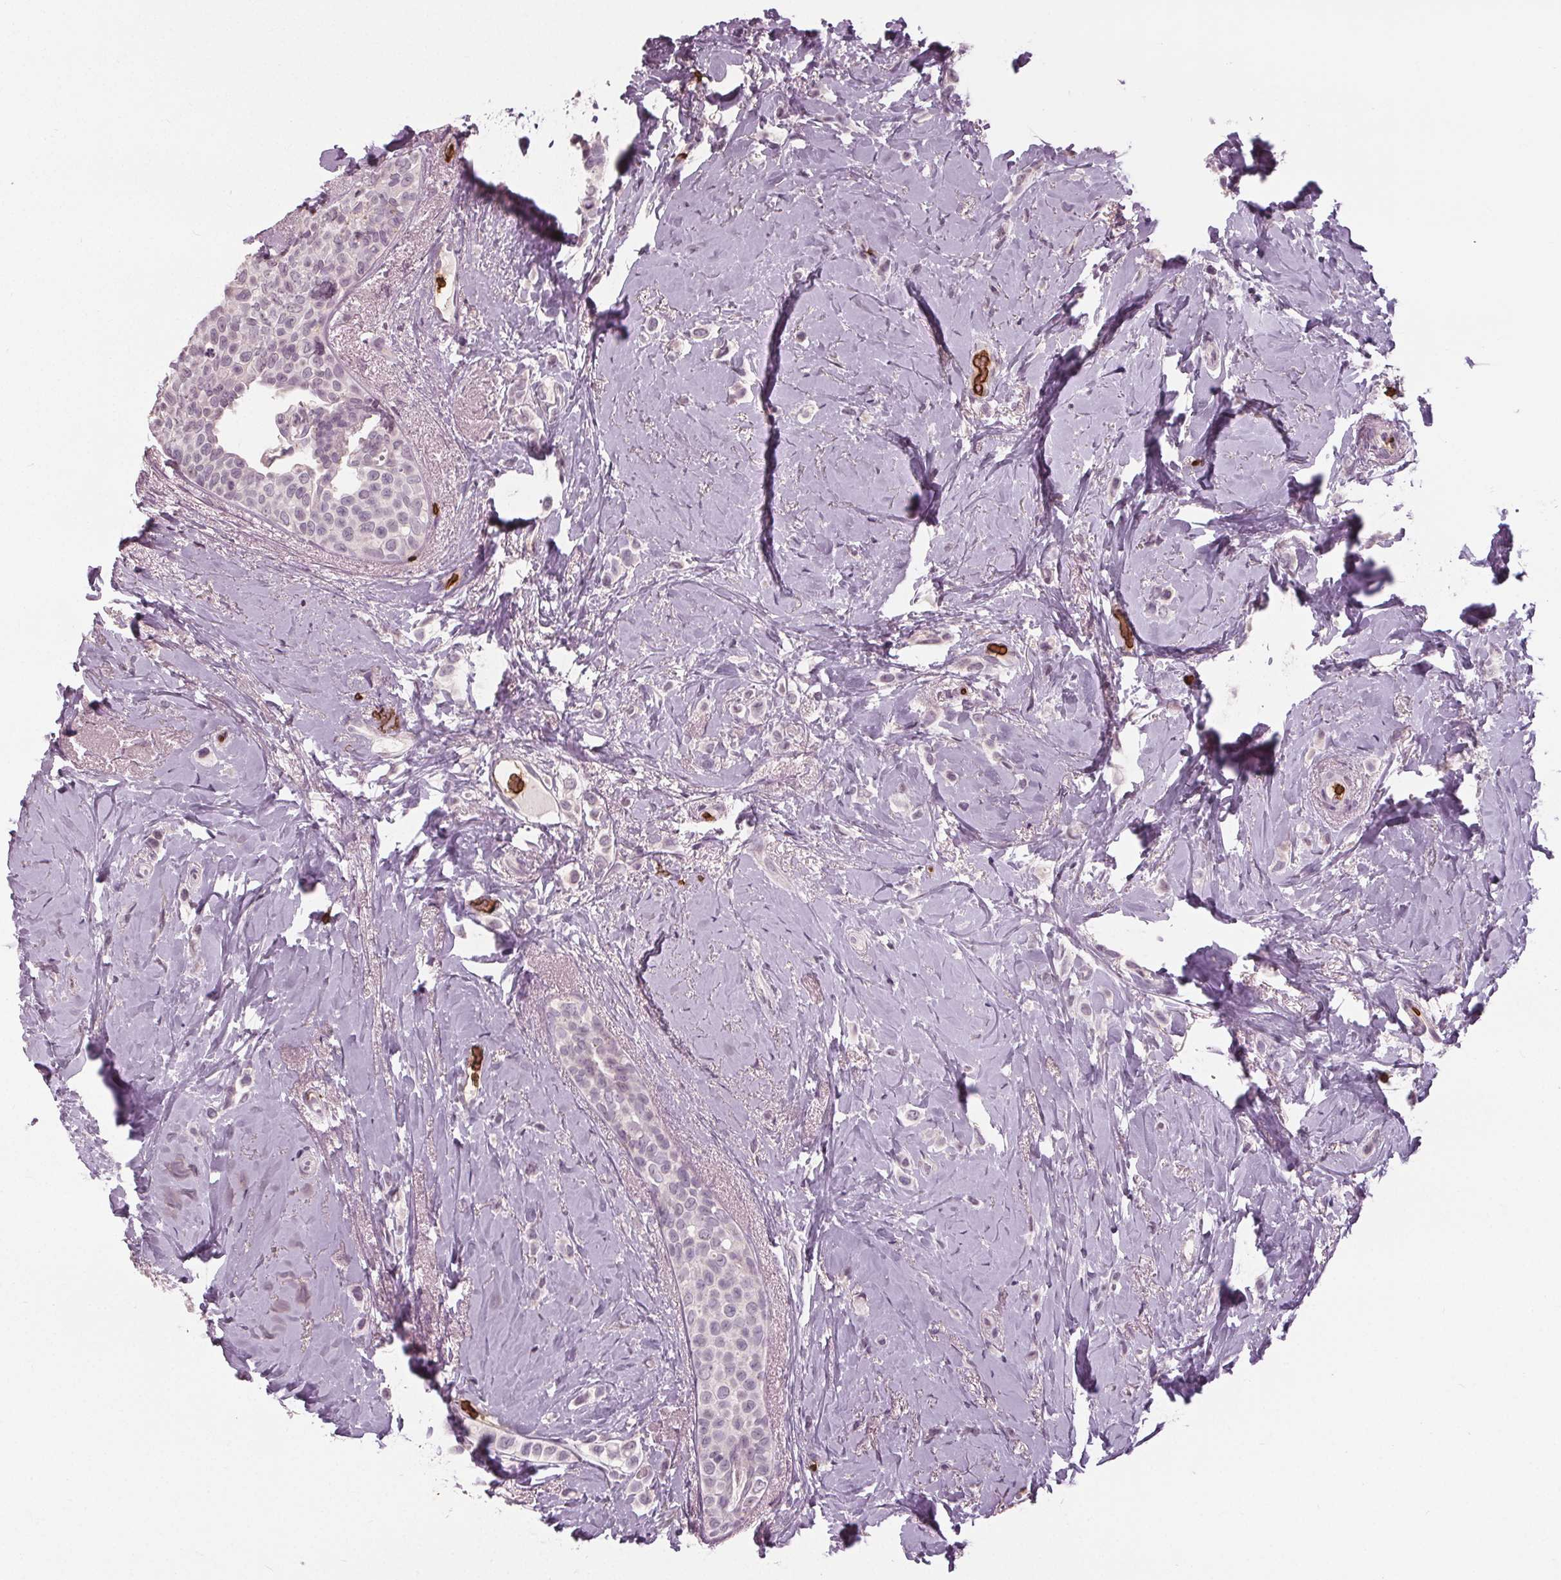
{"staining": {"intensity": "negative", "quantity": "none", "location": "none"}, "tissue": "breast cancer", "cell_type": "Tumor cells", "image_type": "cancer", "snomed": [{"axis": "morphology", "description": "Lobular carcinoma"}, {"axis": "topography", "description": "Breast"}], "caption": "Tumor cells show no significant protein staining in breast lobular carcinoma.", "gene": "SLC4A1", "patient": {"sex": "female", "age": 66}}